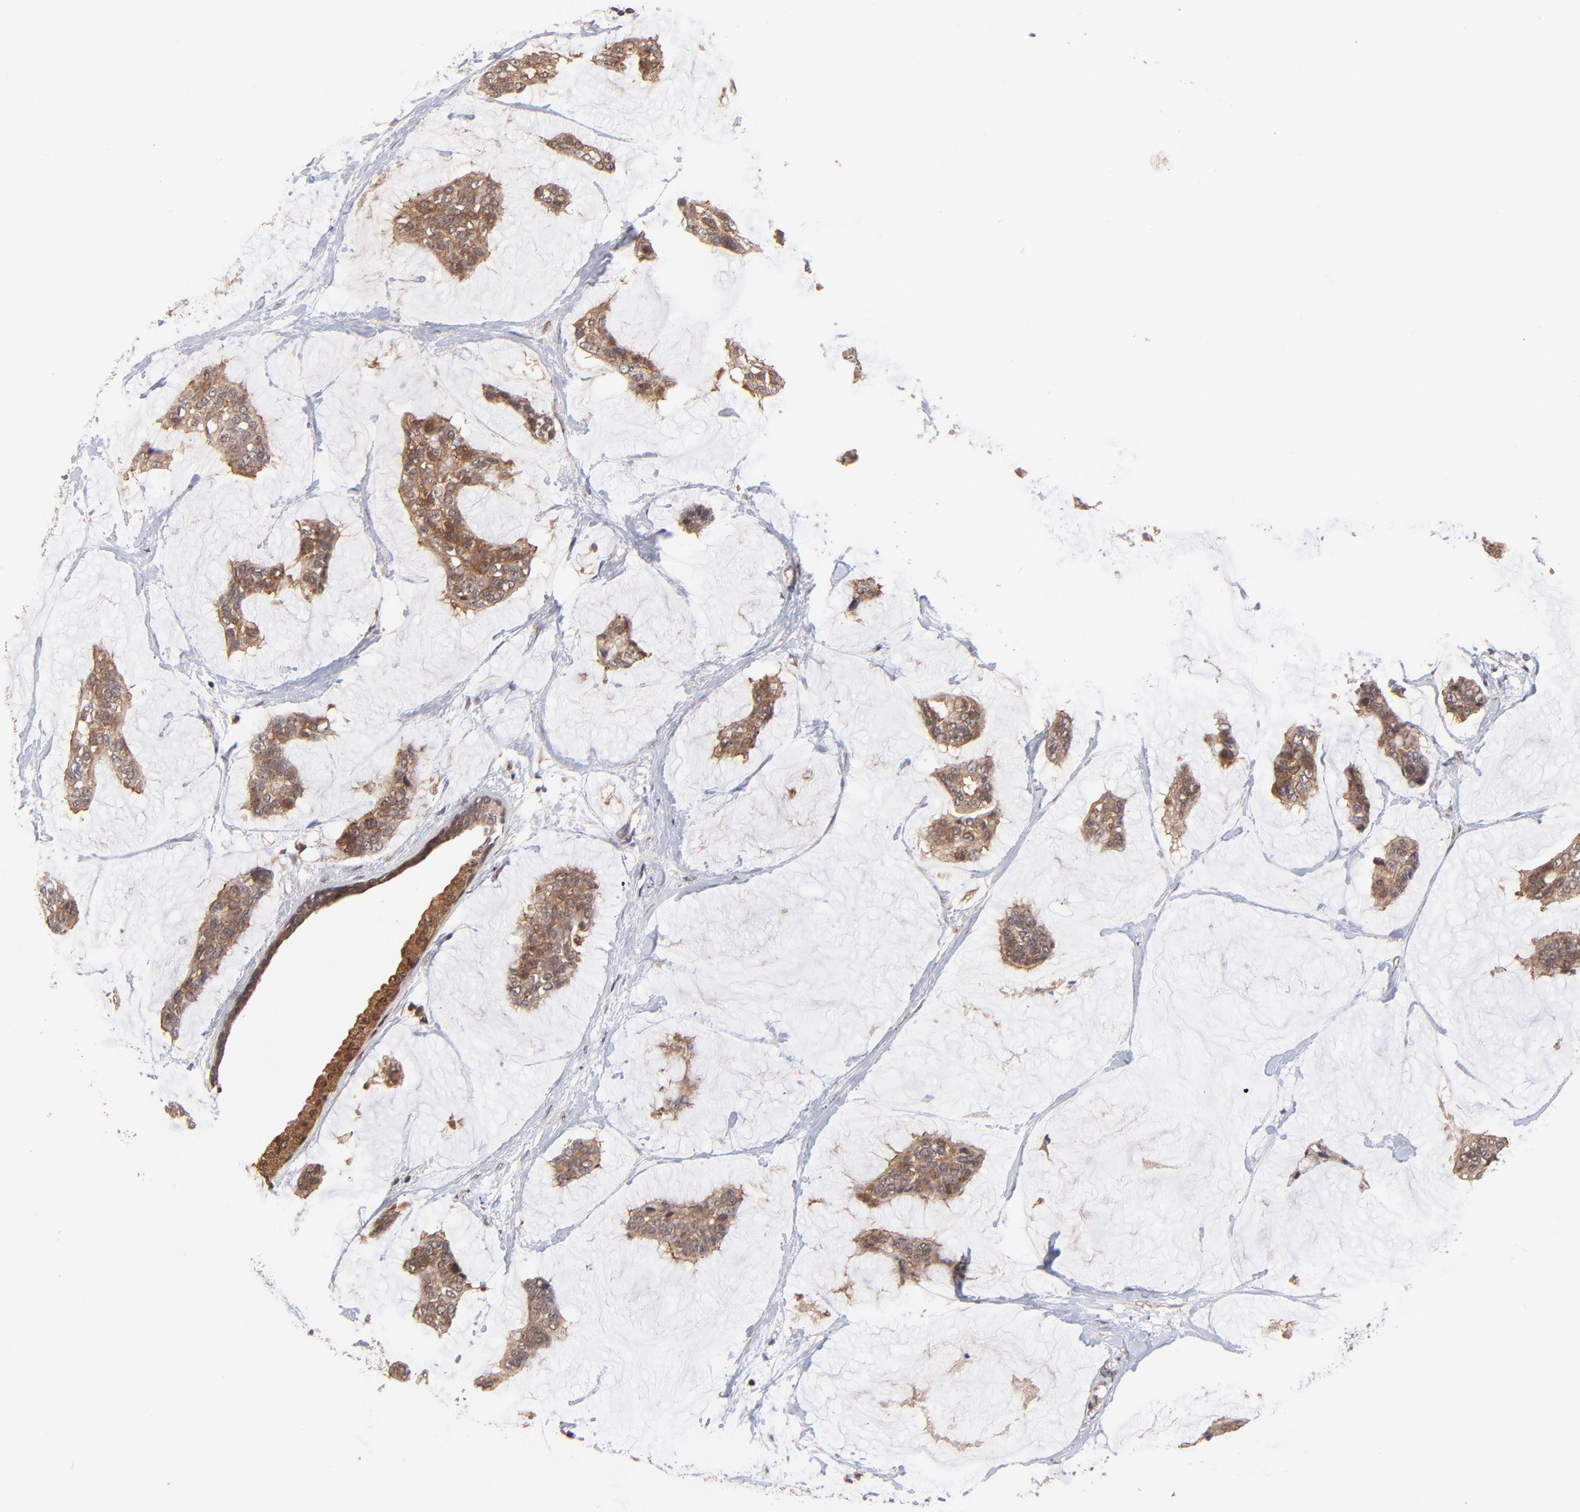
{"staining": {"intensity": "moderate", "quantity": ">75%", "location": "cytoplasmic/membranous"}, "tissue": "breast cancer", "cell_type": "Tumor cells", "image_type": "cancer", "snomed": [{"axis": "morphology", "description": "Duct carcinoma"}, {"axis": "topography", "description": "Breast"}], "caption": "A high-resolution histopathology image shows immunohistochemistry (IHC) staining of breast invasive ductal carcinoma, which shows moderate cytoplasmic/membranous staining in approximately >75% of tumor cells.", "gene": "BAIAP2L2", "patient": {"sex": "female", "age": 93}}